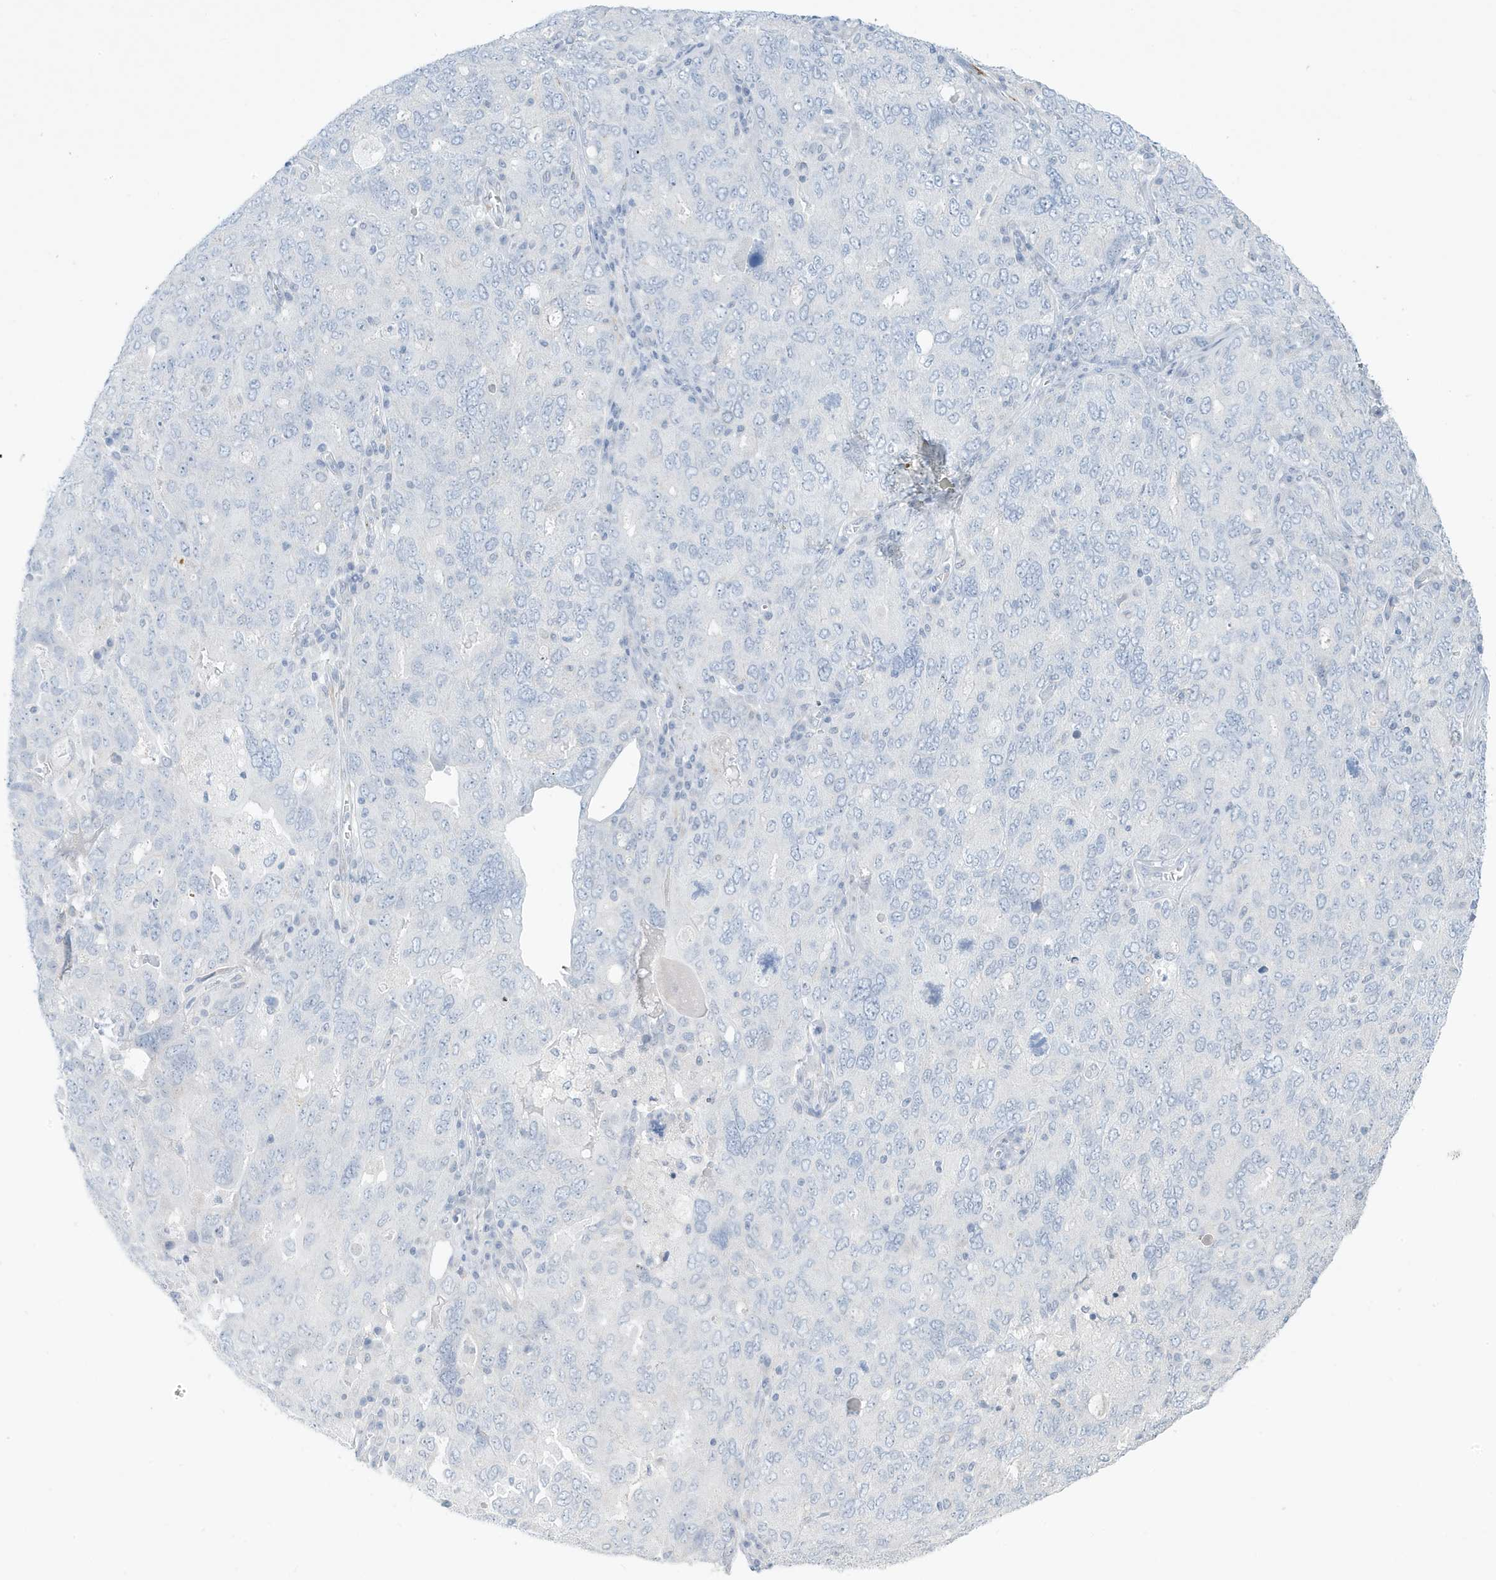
{"staining": {"intensity": "negative", "quantity": "none", "location": "none"}, "tissue": "ovarian cancer", "cell_type": "Tumor cells", "image_type": "cancer", "snomed": [{"axis": "morphology", "description": "Carcinoma, endometroid"}, {"axis": "topography", "description": "Ovary"}], "caption": "An image of ovarian cancer stained for a protein exhibits no brown staining in tumor cells. (DAB (3,3'-diaminobenzidine) immunohistochemistry (IHC) visualized using brightfield microscopy, high magnification).", "gene": "PERM1", "patient": {"sex": "female", "age": 62}}